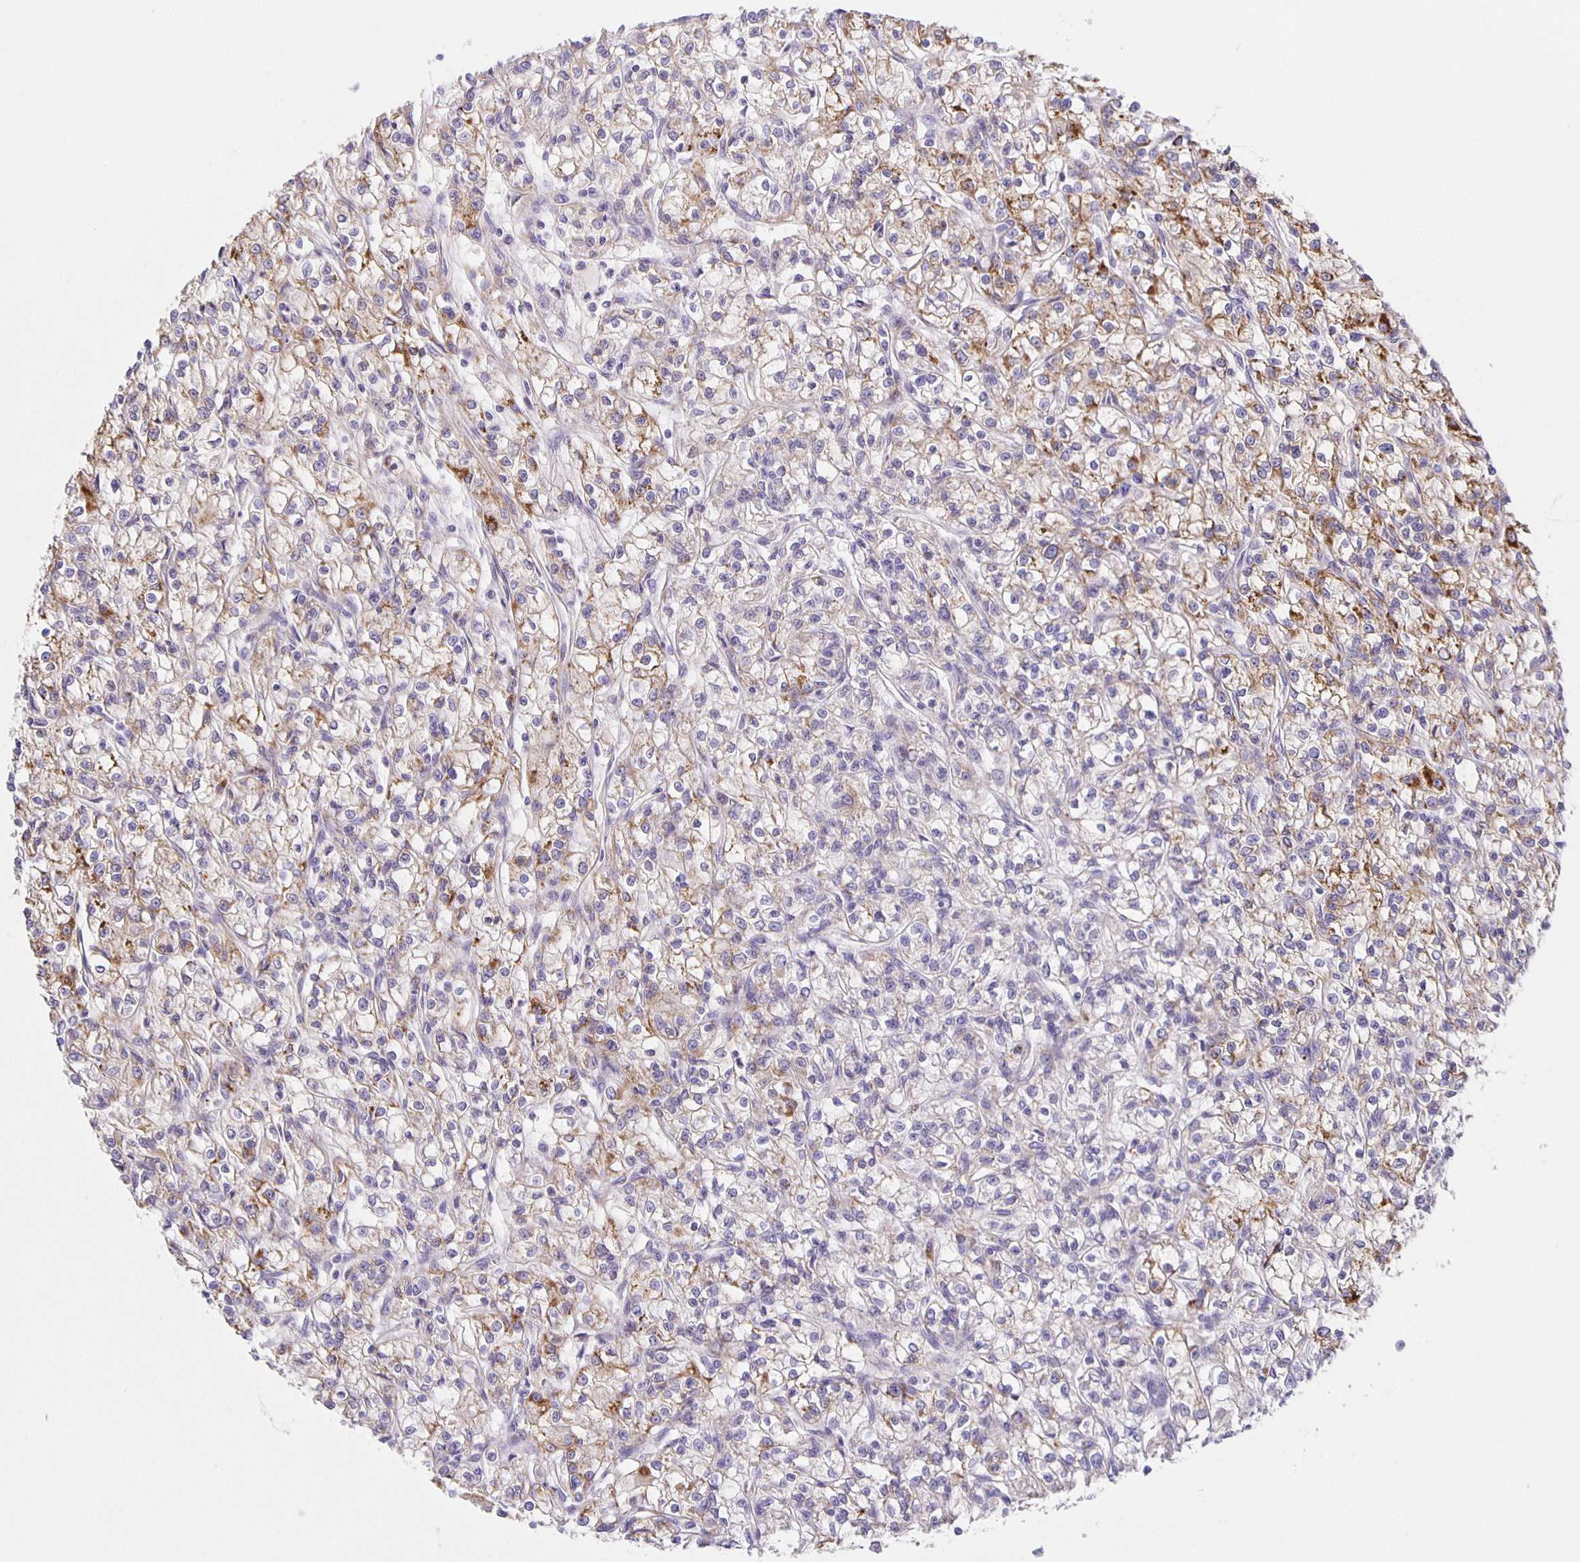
{"staining": {"intensity": "moderate", "quantity": "<25%", "location": "cytoplasmic/membranous"}, "tissue": "renal cancer", "cell_type": "Tumor cells", "image_type": "cancer", "snomed": [{"axis": "morphology", "description": "Adenocarcinoma, NOS"}, {"axis": "topography", "description": "Kidney"}], "caption": "Moderate cytoplasmic/membranous positivity for a protein is seen in approximately <25% of tumor cells of adenocarcinoma (renal) using IHC.", "gene": "JMJD4", "patient": {"sex": "female", "age": 59}}